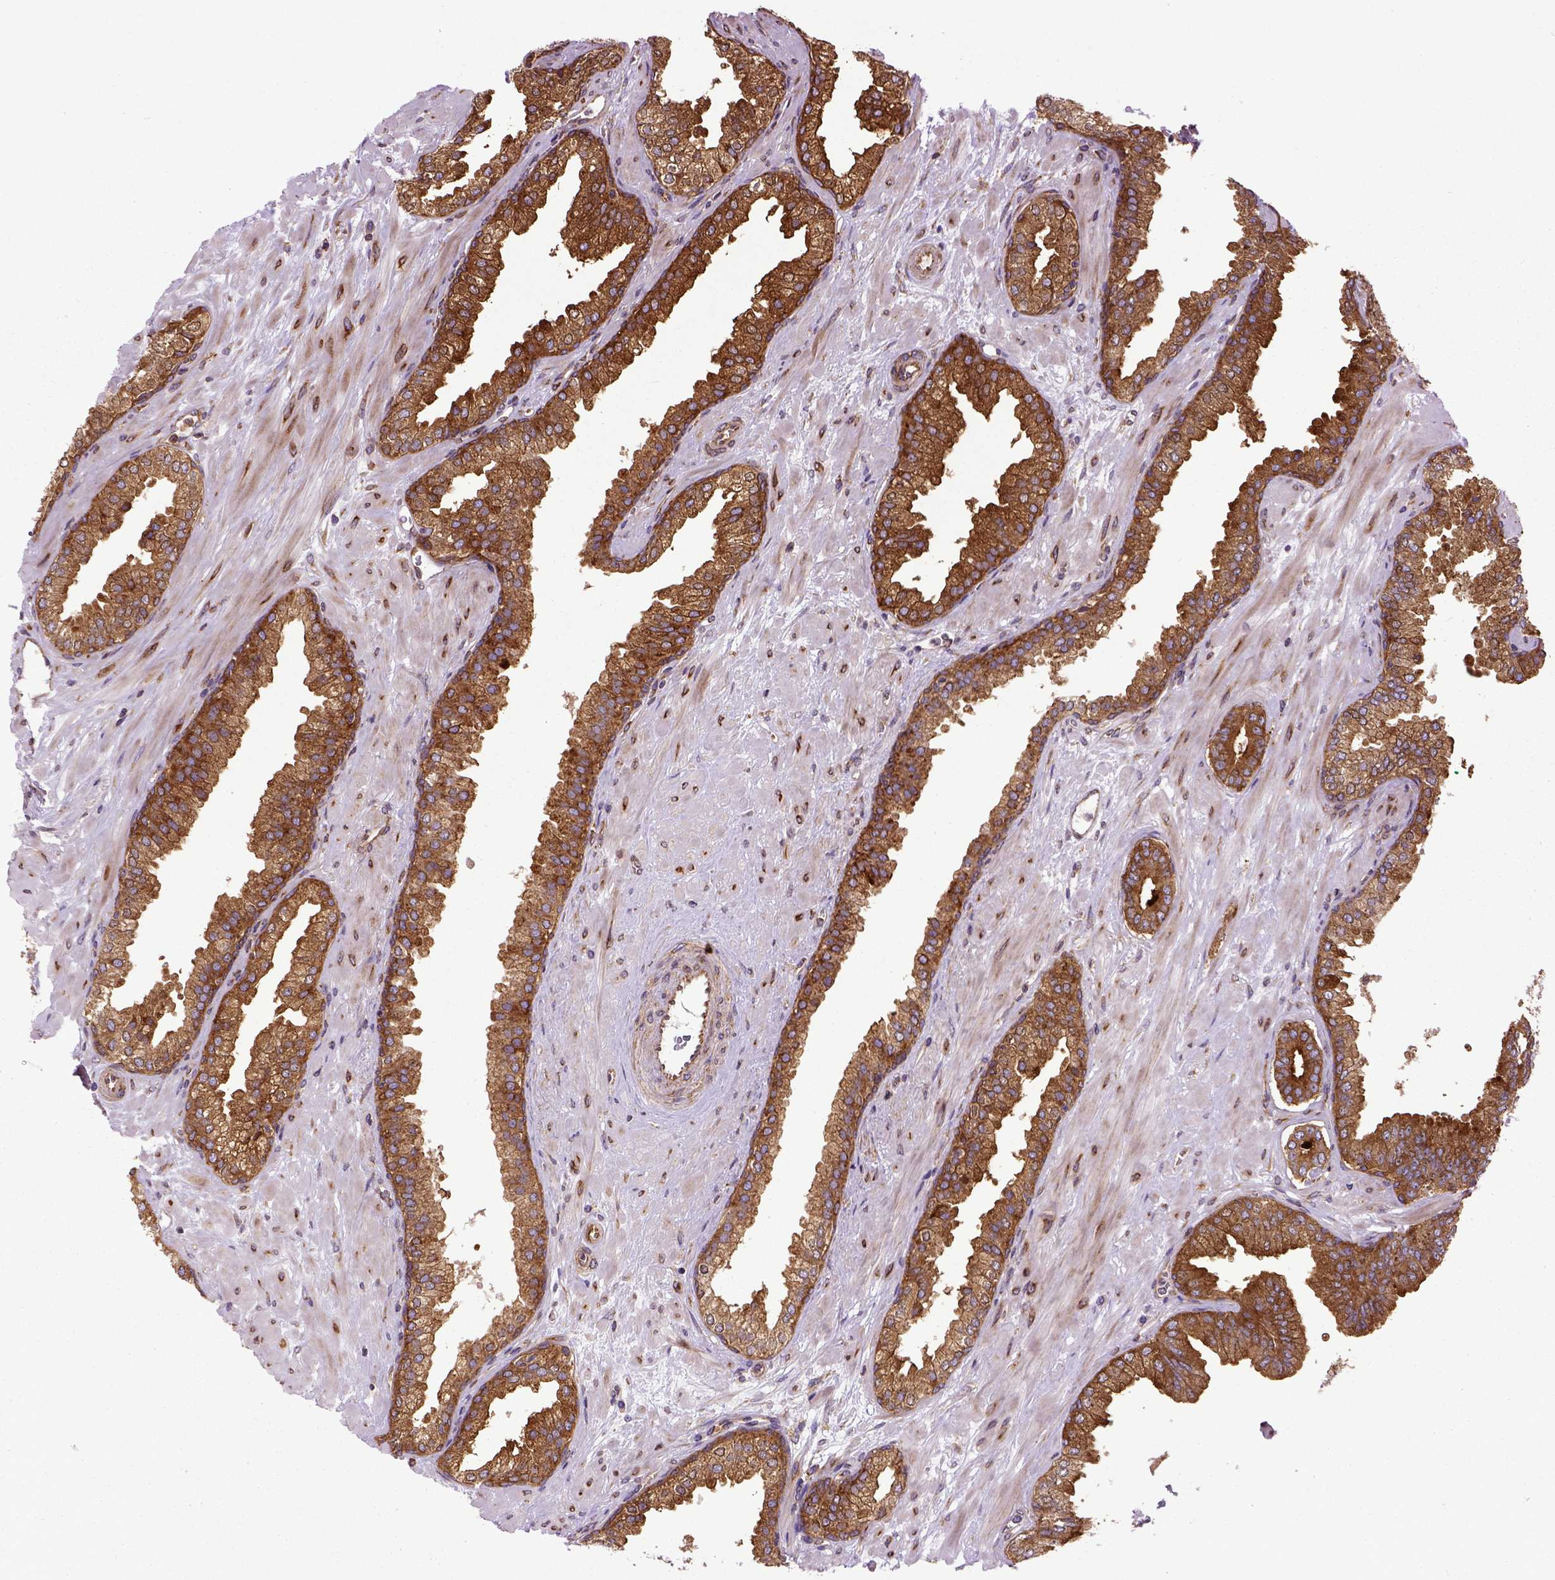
{"staining": {"intensity": "strong", "quantity": ">75%", "location": "cytoplasmic/membranous"}, "tissue": "prostate cancer", "cell_type": "Tumor cells", "image_type": "cancer", "snomed": [{"axis": "morphology", "description": "Adenocarcinoma, Low grade"}, {"axis": "topography", "description": "Prostate"}], "caption": "A high-resolution micrograph shows immunohistochemistry staining of prostate cancer, which demonstrates strong cytoplasmic/membranous positivity in approximately >75% of tumor cells. The staining was performed using DAB (3,3'-diaminobenzidine), with brown indicating positive protein expression. Nuclei are stained blue with hematoxylin.", "gene": "CAPRIN1", "patient": {"sex": "male", "age": 61}}